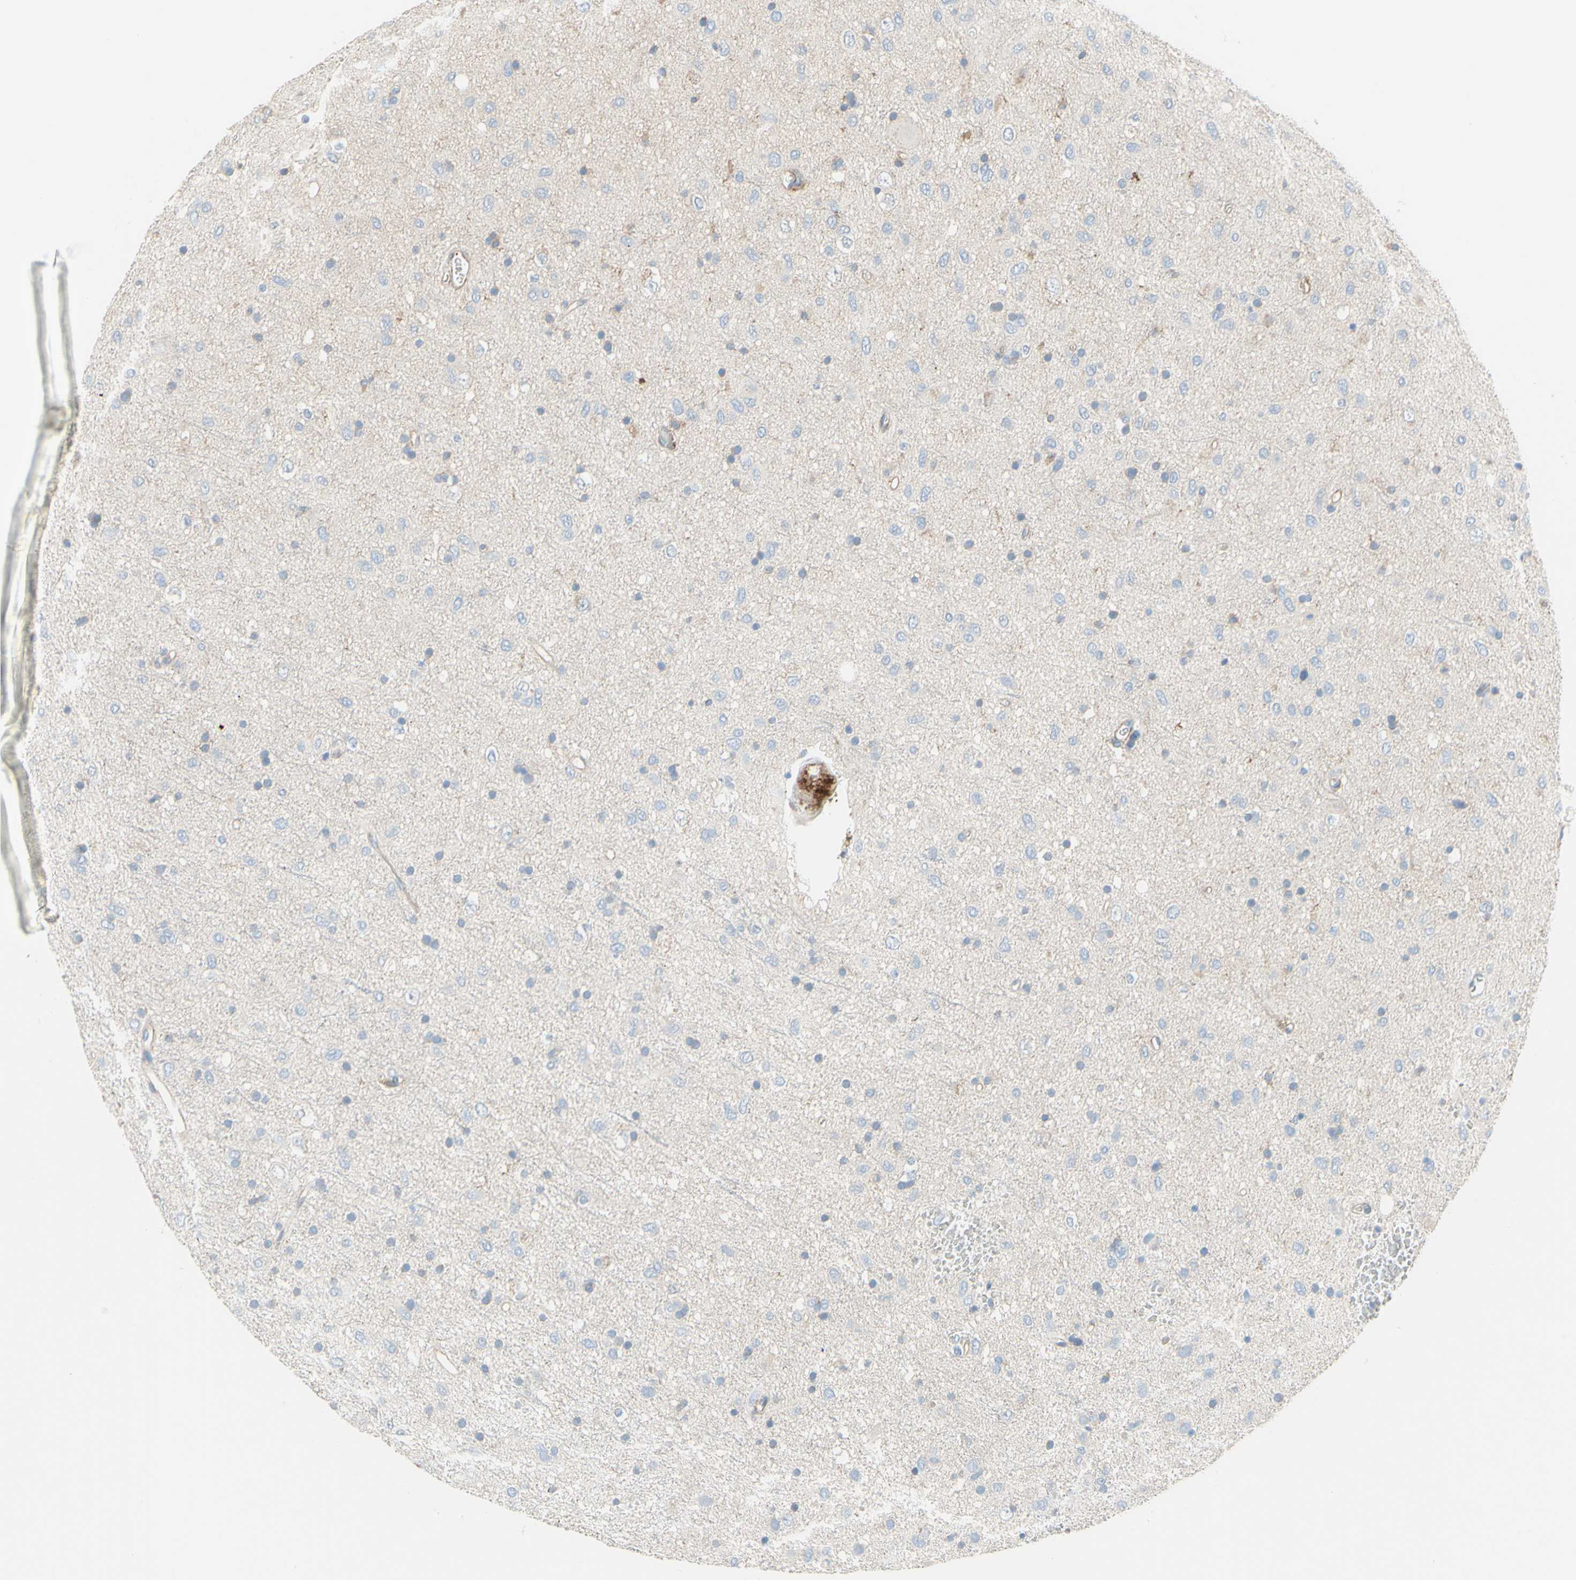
{"staining": {"intensity": "negative", "quantity": "none", "location": "none"}, "tissue": "glioma", "cell_type": "Tumor cells", "image_type": "cancer", "snomed": [{"axis": "morphology", "description": "Glioma, malignant, Low grade"}, {"axis": "topography", "description": "Brain"}], "caption": "The histopathology image exhibits no staining of tumor cells in glioma.", "gene": "SEMA4C", "patient": {"sex": "male", "age": 77}}